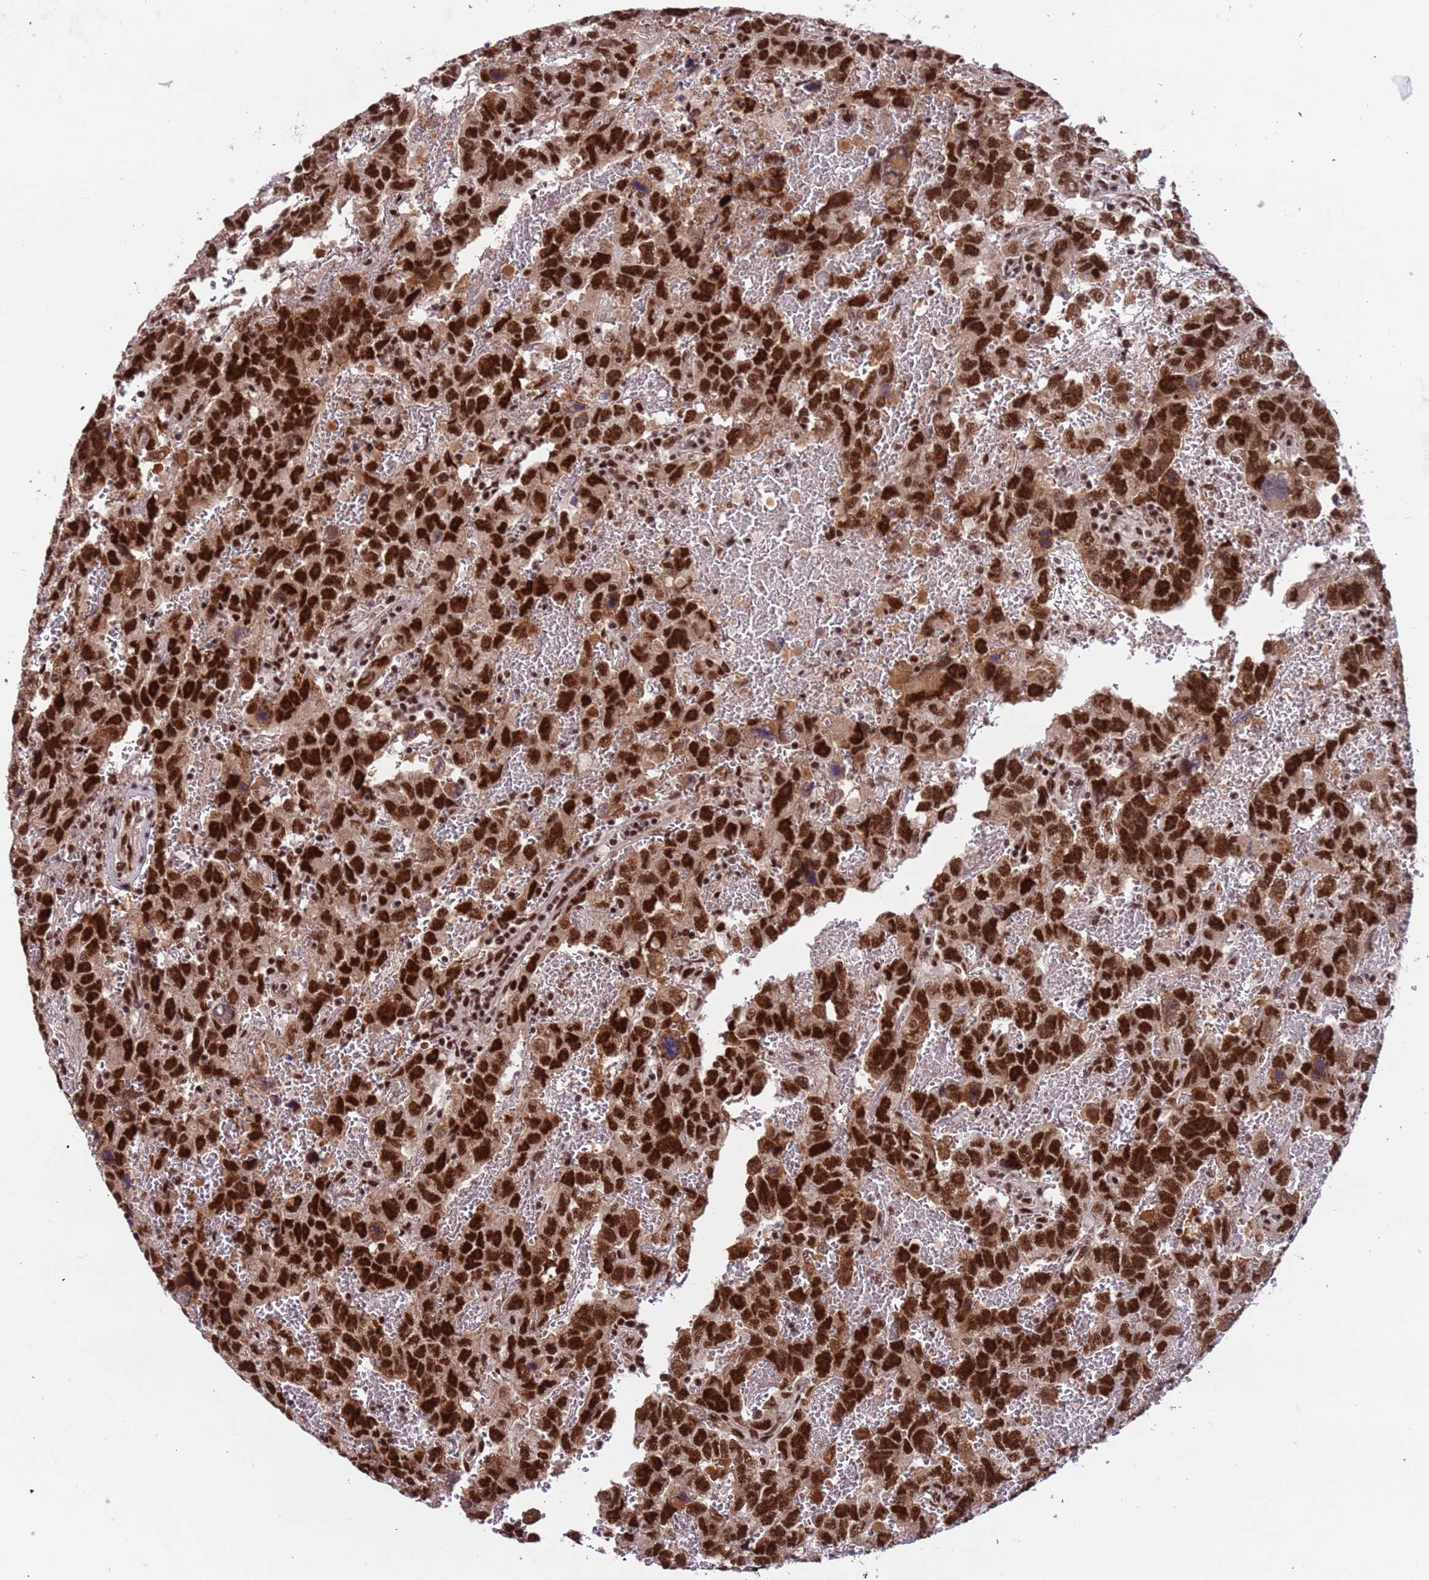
{"staining": {"intensity": "strong", "quantity": ">75%", "location": "nuclear"}, "tissue": "testis cancer", "cell_type": "Tumor cells", "image_type": "cancer", "snomed": [{"axis": "morphology", "description": "Carcinoma, Embryonal, NOS"}, {"axis": "topography", "description": "Testis"}], "caption": "Testis cancer (embryonal carcinoma) tissue shows strong nuclear expression in approximately >75% of tumor cells, visualized by immunohistochemistry.", "gene": "SRRT", "patient": {"sex": "male", "age": 45}}